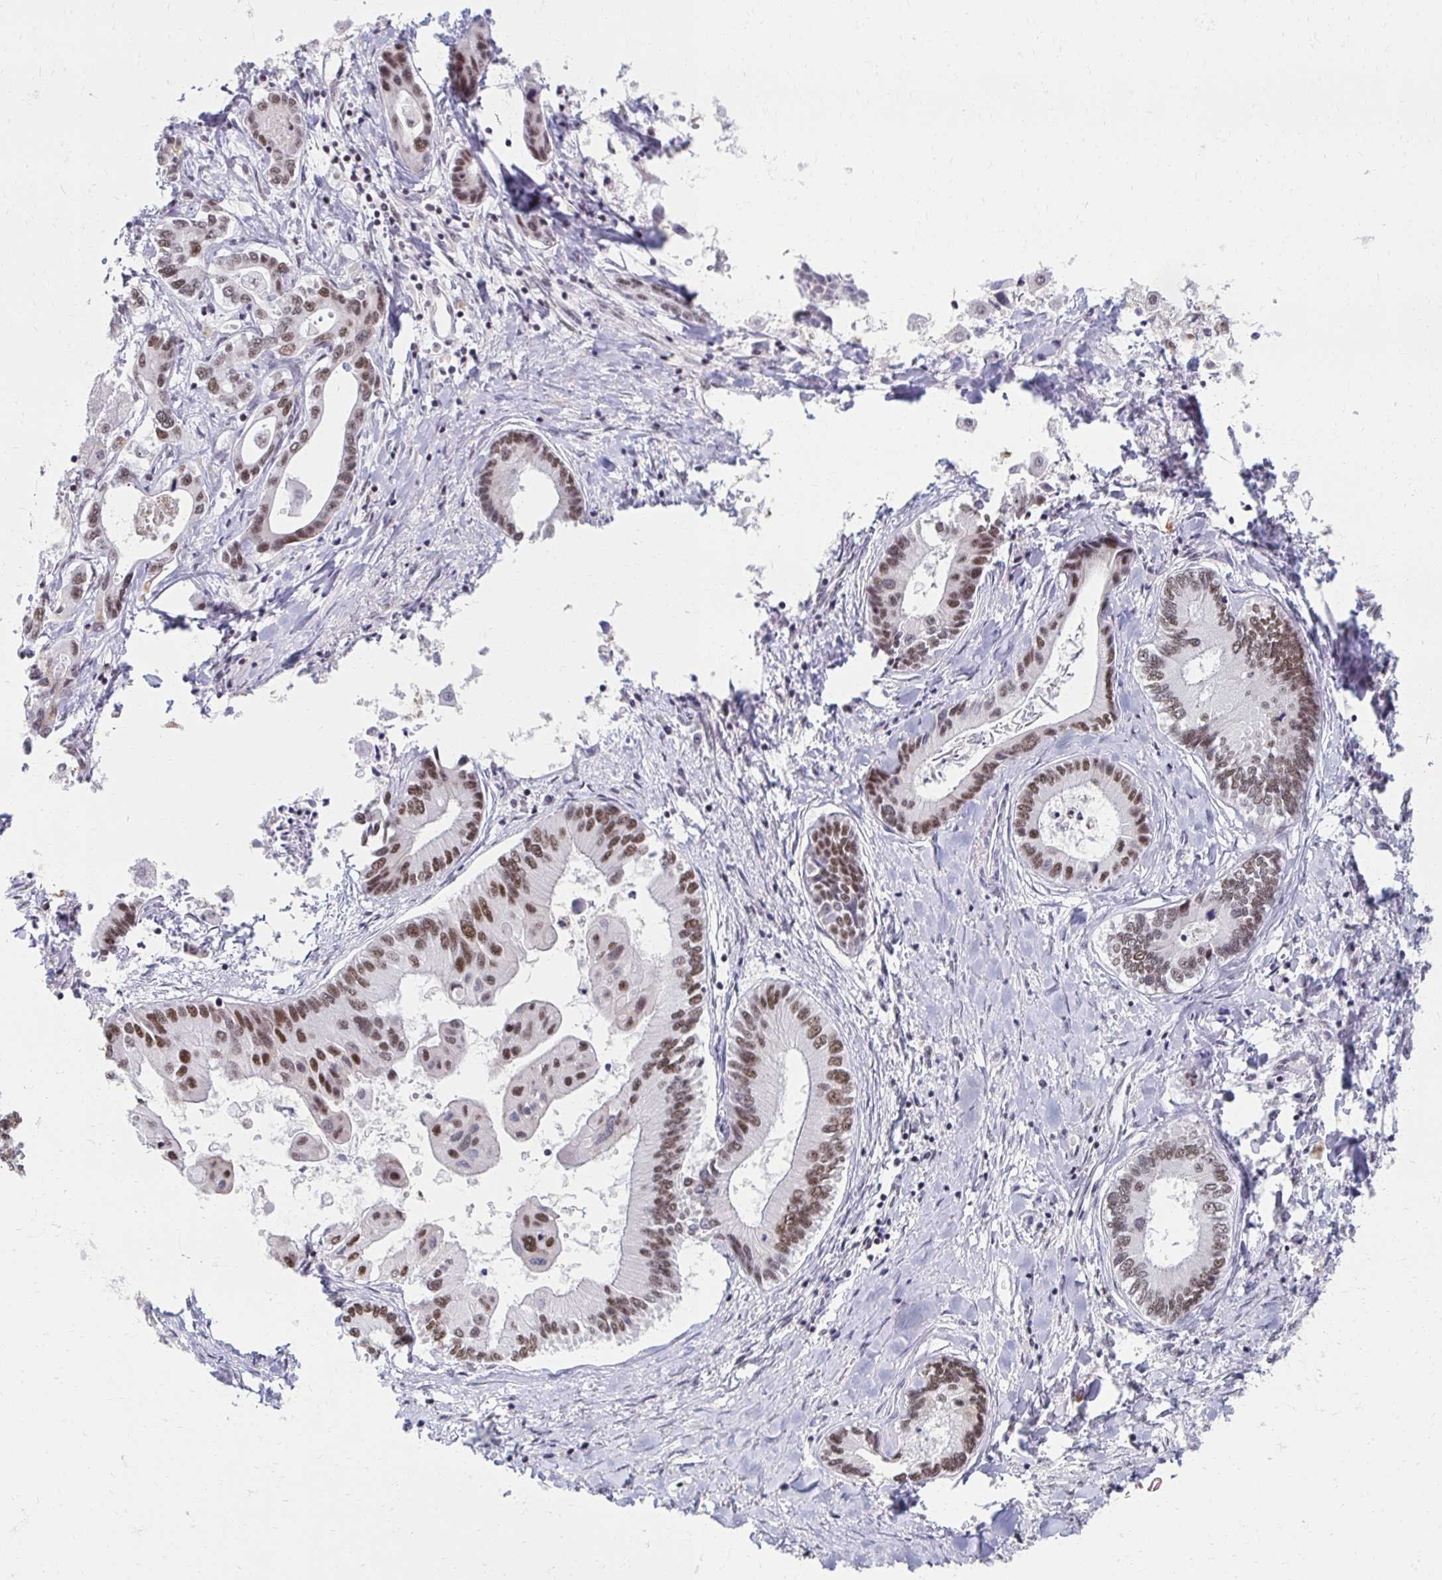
{"staining": {"intensity": "moderate", "quantity": ">75%", "location": "nuclear"}, "tissue": "liver cancer", "cell_type": "Tumor cells", "image_type": "cancer", "snomed": [{"axis": "morphology", "description": "Cholangiocarcinoma"}, {"axis": "topography", "description": "Liver"}], "caption": "Moderate nuclear expression for a protein is appreciated in approximately >75% of tumor cells of liver cancer (cholangiocarcinoma) using IHC.", "gene": "IRF7", "patient": {"sex": "male", "age": 66}}